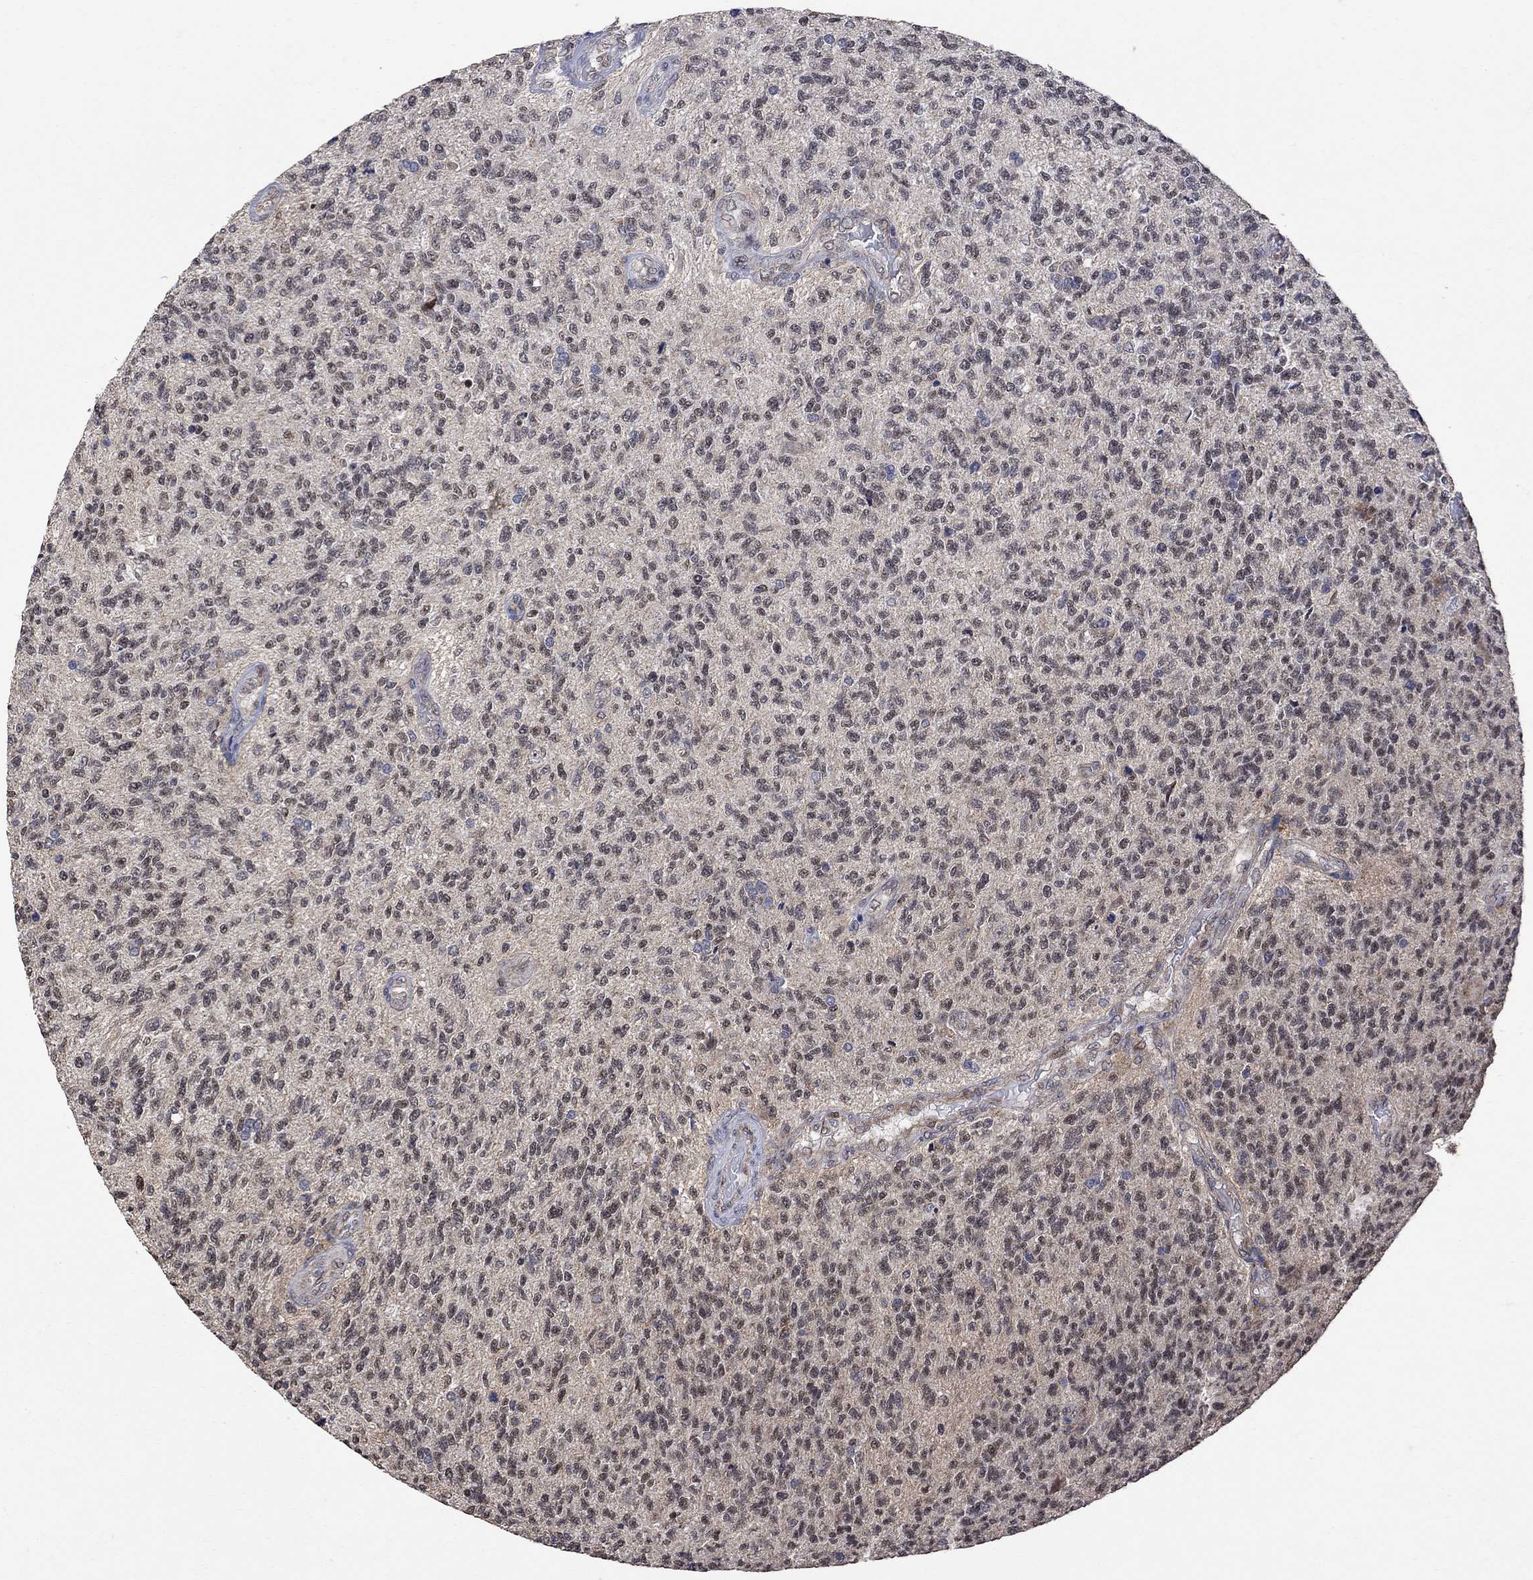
{"staining": {"intensity": "negative", "quantity": "none", "location": "none"}, "tissue": "glioma", "cell_type": "Tumor cells", "image_type": "cancer", "snomed": [{"axis": "morphology", "description": "Glioma, malignant, High grade"}, {"axis": "topography", "description": "Brain"}], "caption": "Glioma stained for a protein using IHC displays no staining tumor cells.", "gene": "ANKRA2", "patient": {"sex": "male", "age": 56}}